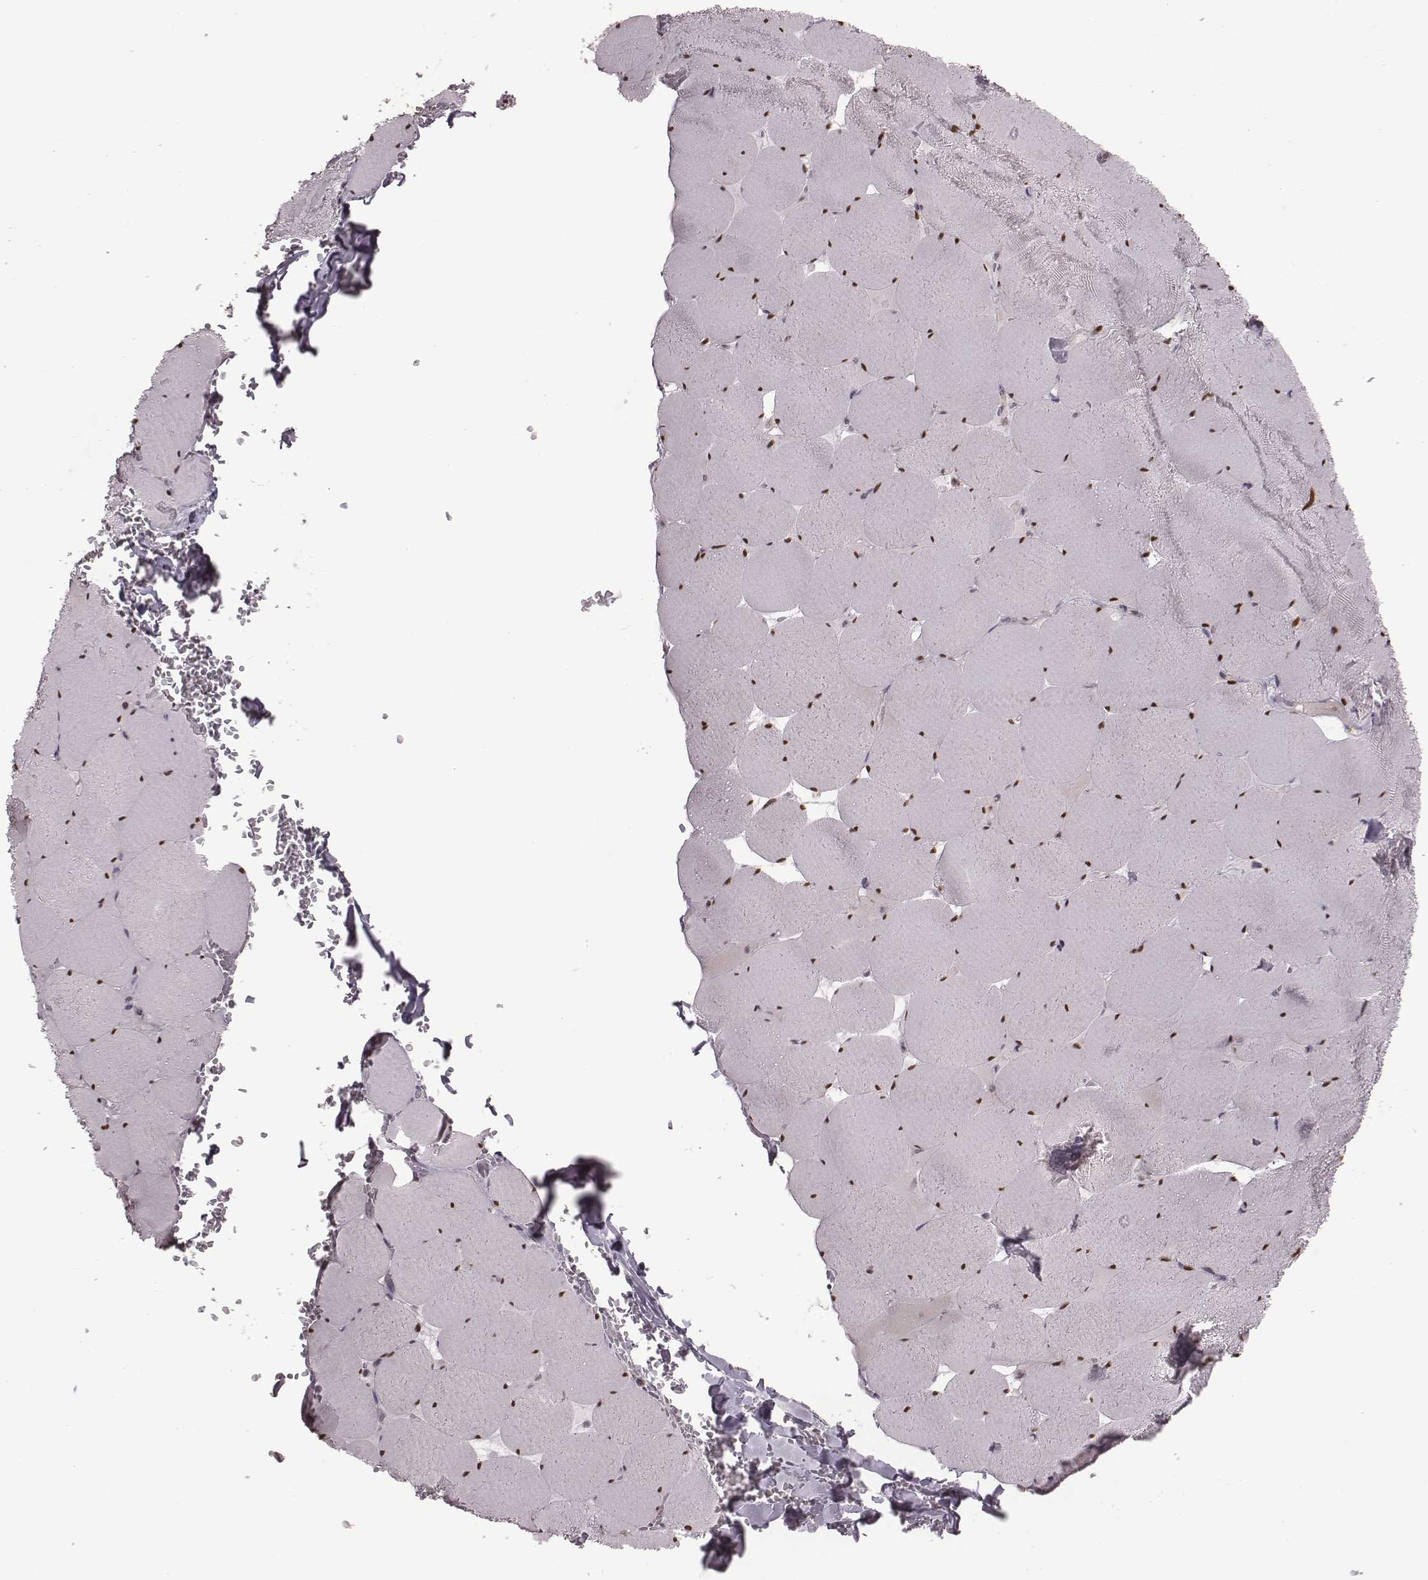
{"staining": {"intensity": "strong", "quantity": ">75%", "location": "nuclear"}, "tissue": "skeletal muscle", "cell_type": "Myocytes", "image_type": "normal", "snomed": [{"axis": "morphology", "description": "Normal tissue, NOS"}, {"axis": "morphology", "description": "Malignant melanoma, Metastatic site"}, {"axis": "topography", "description": "Skeletal muscle"}], "caption": "Immunohistochemical staining of normal human skeletal muscle displays >75% levels of strong nuclear protein staining in about >75% of myocytes.", "gene": "BICDL1", "patient": {"sex": "male", "age": 50}}